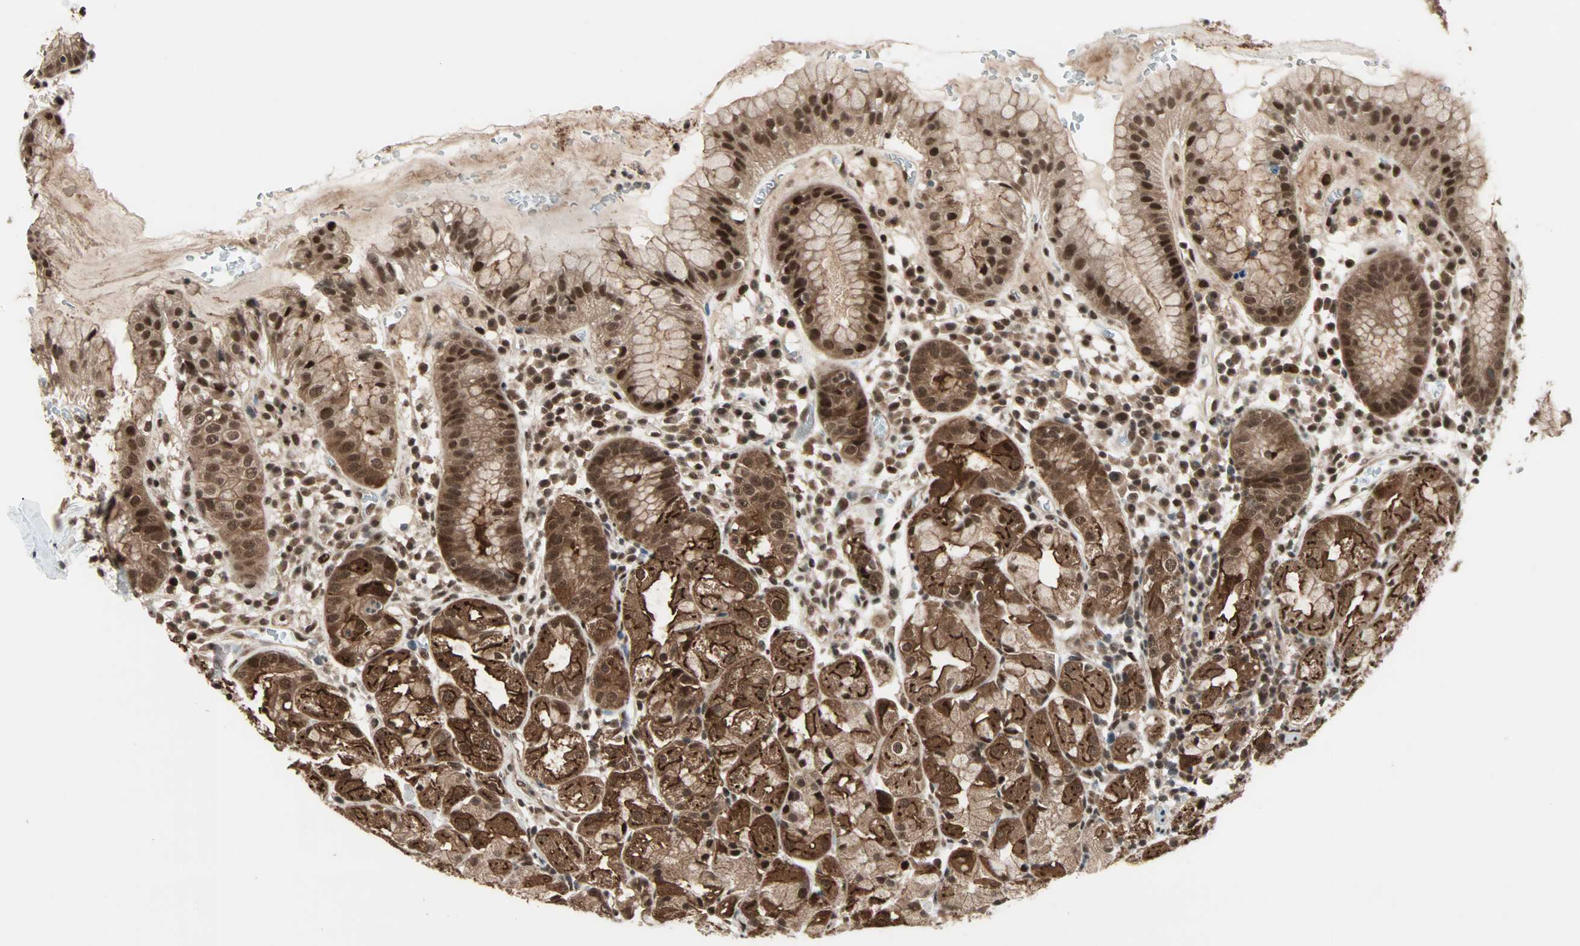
{"staining": {"intensity": "strong", "quantity": ">75%", "location": "cytoplasmic/membranous,nuclear"}, "tissue": "stomach", "cell_type": "Glandular cells", "image_type": "normal", "snomed": [{"axis": "morphology", "description": "Normal tissue, NOS"}, {"axis": "topography", "description": "Stomach"}, {"axis": "topography", "description": "Stomach, lower"}], "caption": "Glandular cells reveal high levels of strong cytoplasmic/membranous,nuclear positivity in approximately >75% of cells in normal stomach.", "gene": "ZNF44", "patient": {"sex": "female", "age": 75}}